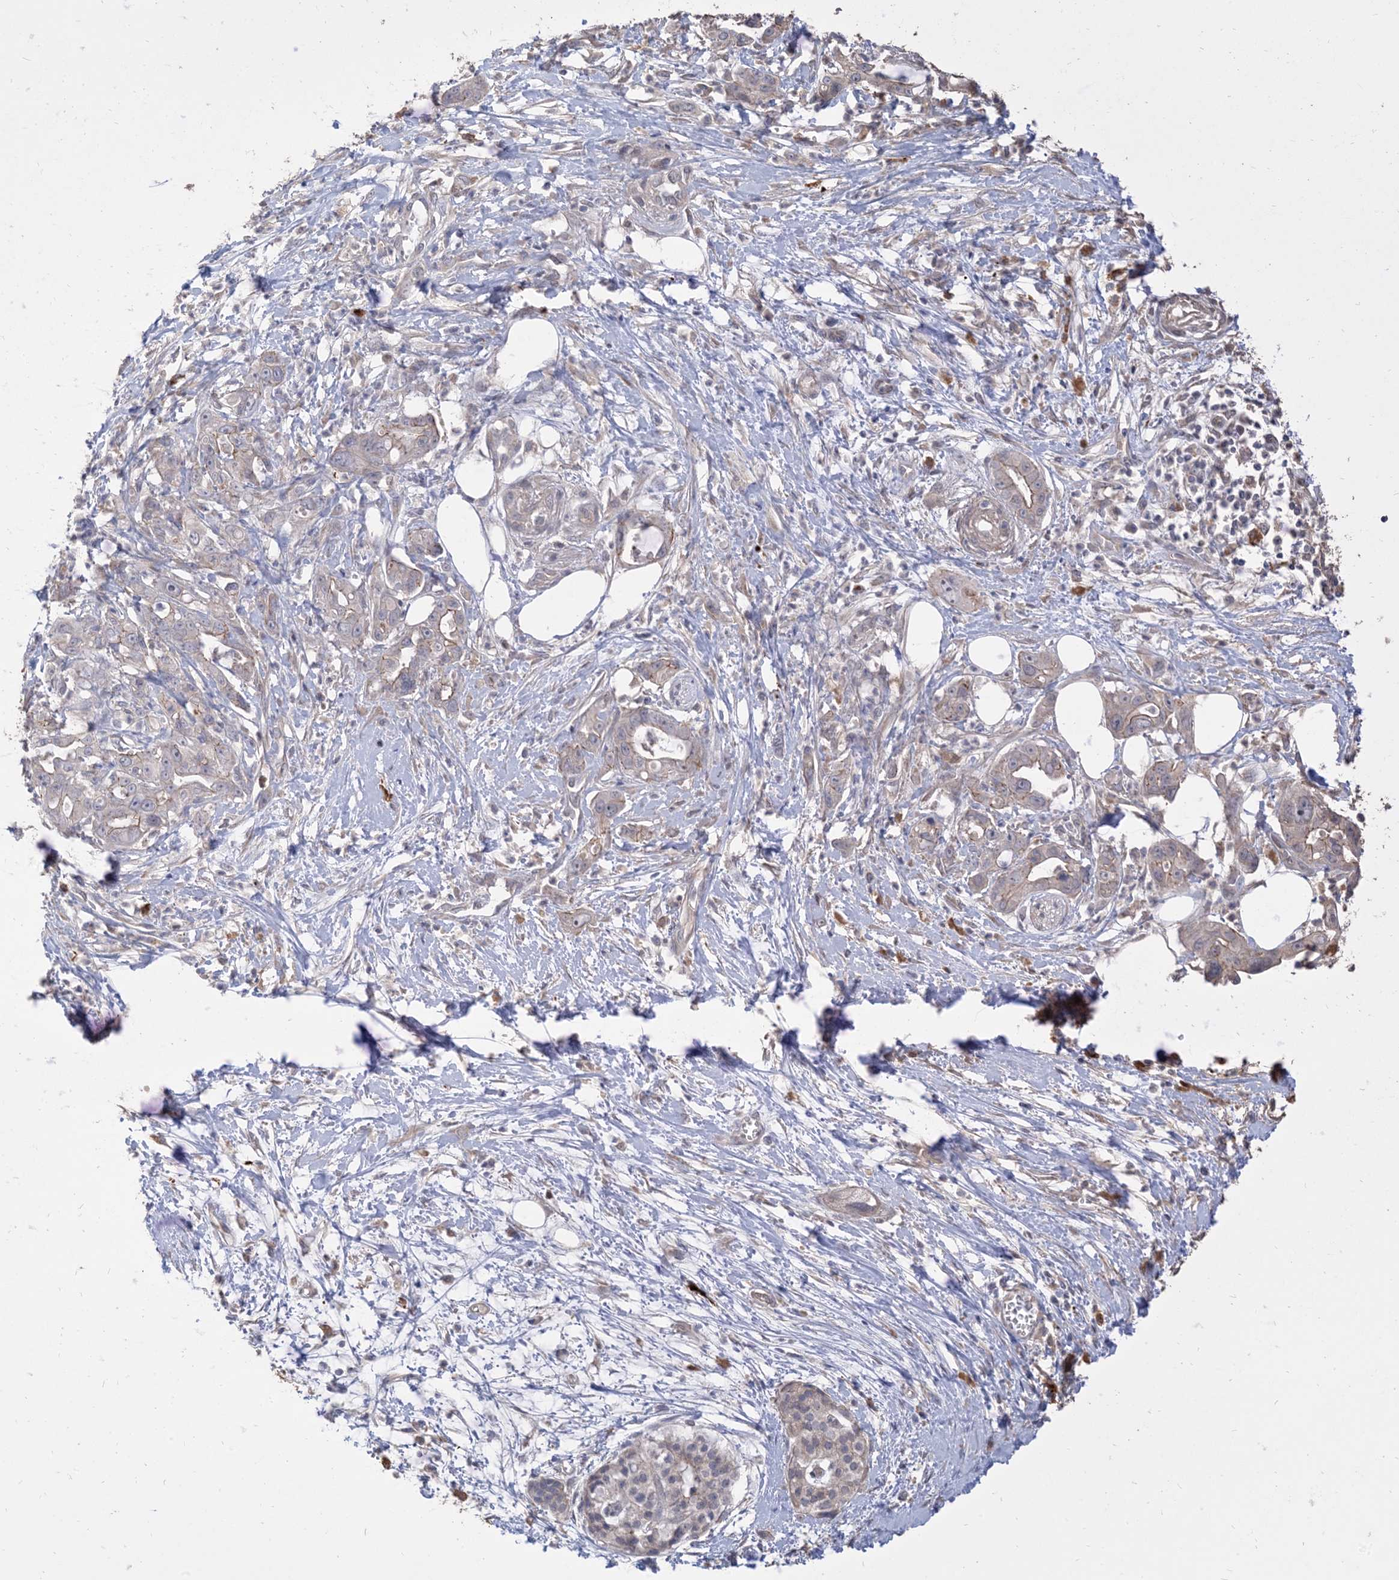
{"staining": {"intensity": "weak", "quantity": "<25%", "location": "cytoplasmic/membranous"}, "tissue": "pancreatic cancer", "cell_type": "Tumor cells", "image_type": "cancer", "snomed": [{"axis": "morphology", "description": "Adenocarcinoma, NOS"}, {"axis": "topography", "description": "Pancreas"}], "caption": "A photomicrograph of adenocarcinoma (pancreatic) stained for a protein exhibits no brown staining in tumor cells.", "gene": "RNF175", "patient": {"sex": "male", "age": 68}}